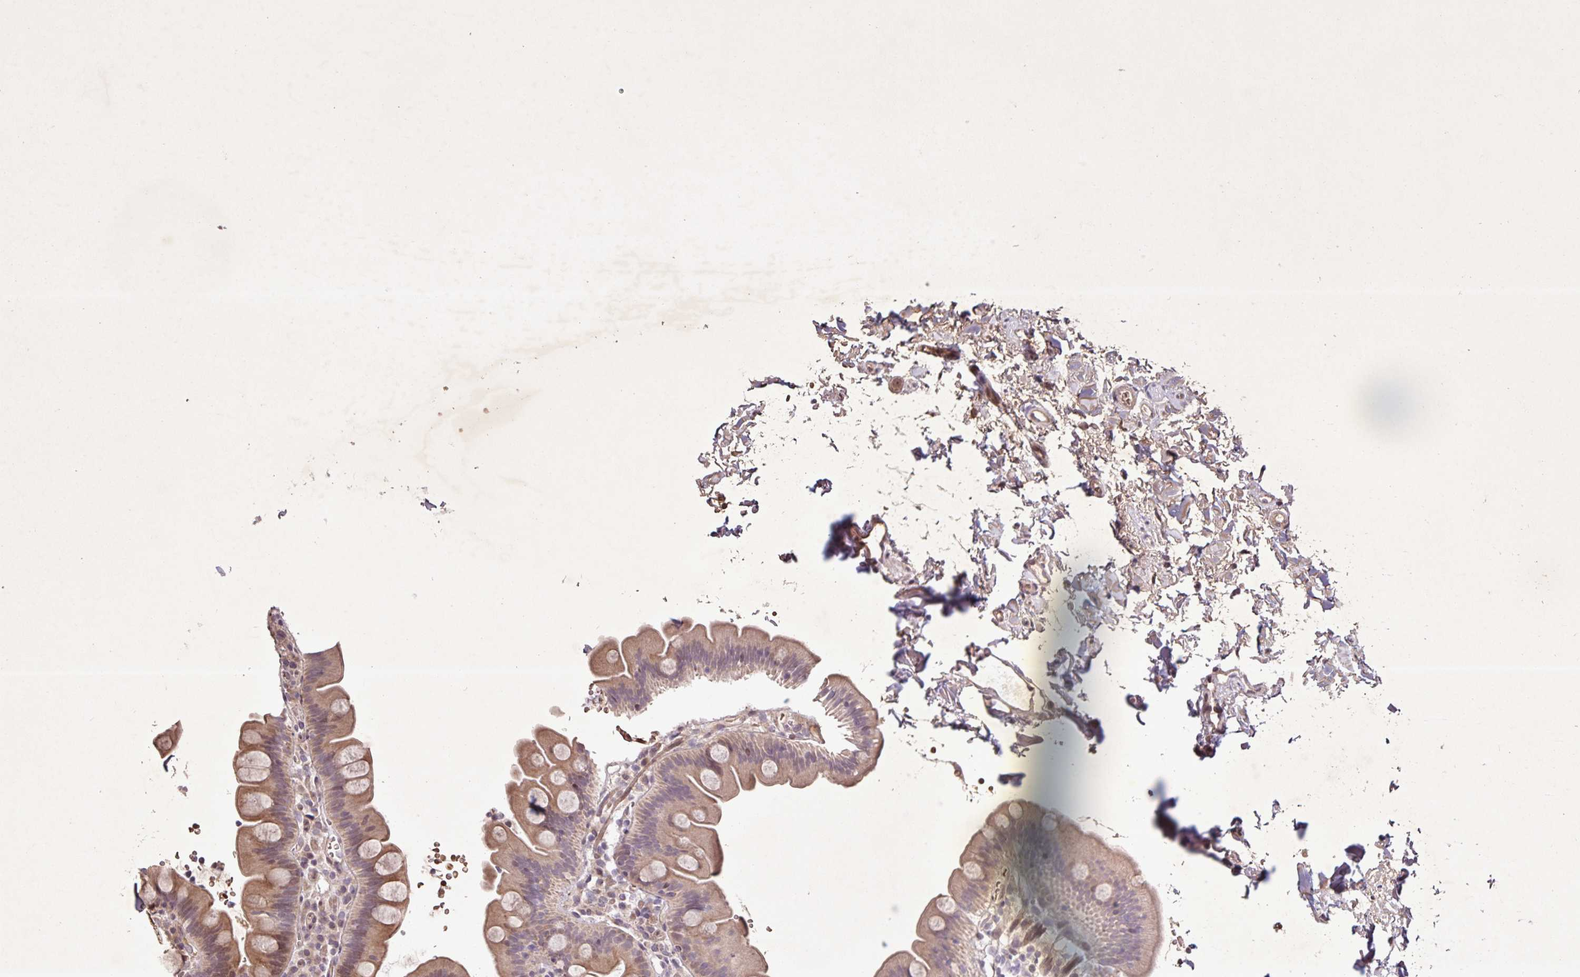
{"staining": {"intensity": "moderate", "quantity": ">75%", "location": "cytoplasmic/membranous,nuclear"}, "tissue": "small intestine", "cell_type": "Glandular cells", "image_type": "normal", "snomed": [{"axis": "morphology", "description": "Normal tissue, NOS"}, {"axis": "topography", "description": "Small intestine"}], "caption": "Small intestine stained for a protein (brown) exhibits moderate cytoplasmic/membranous,nuclear positive staining in approximately >75% of glandular cells.", "gene": "GDF2", "patient": {"sex": "female", "age": 68}}